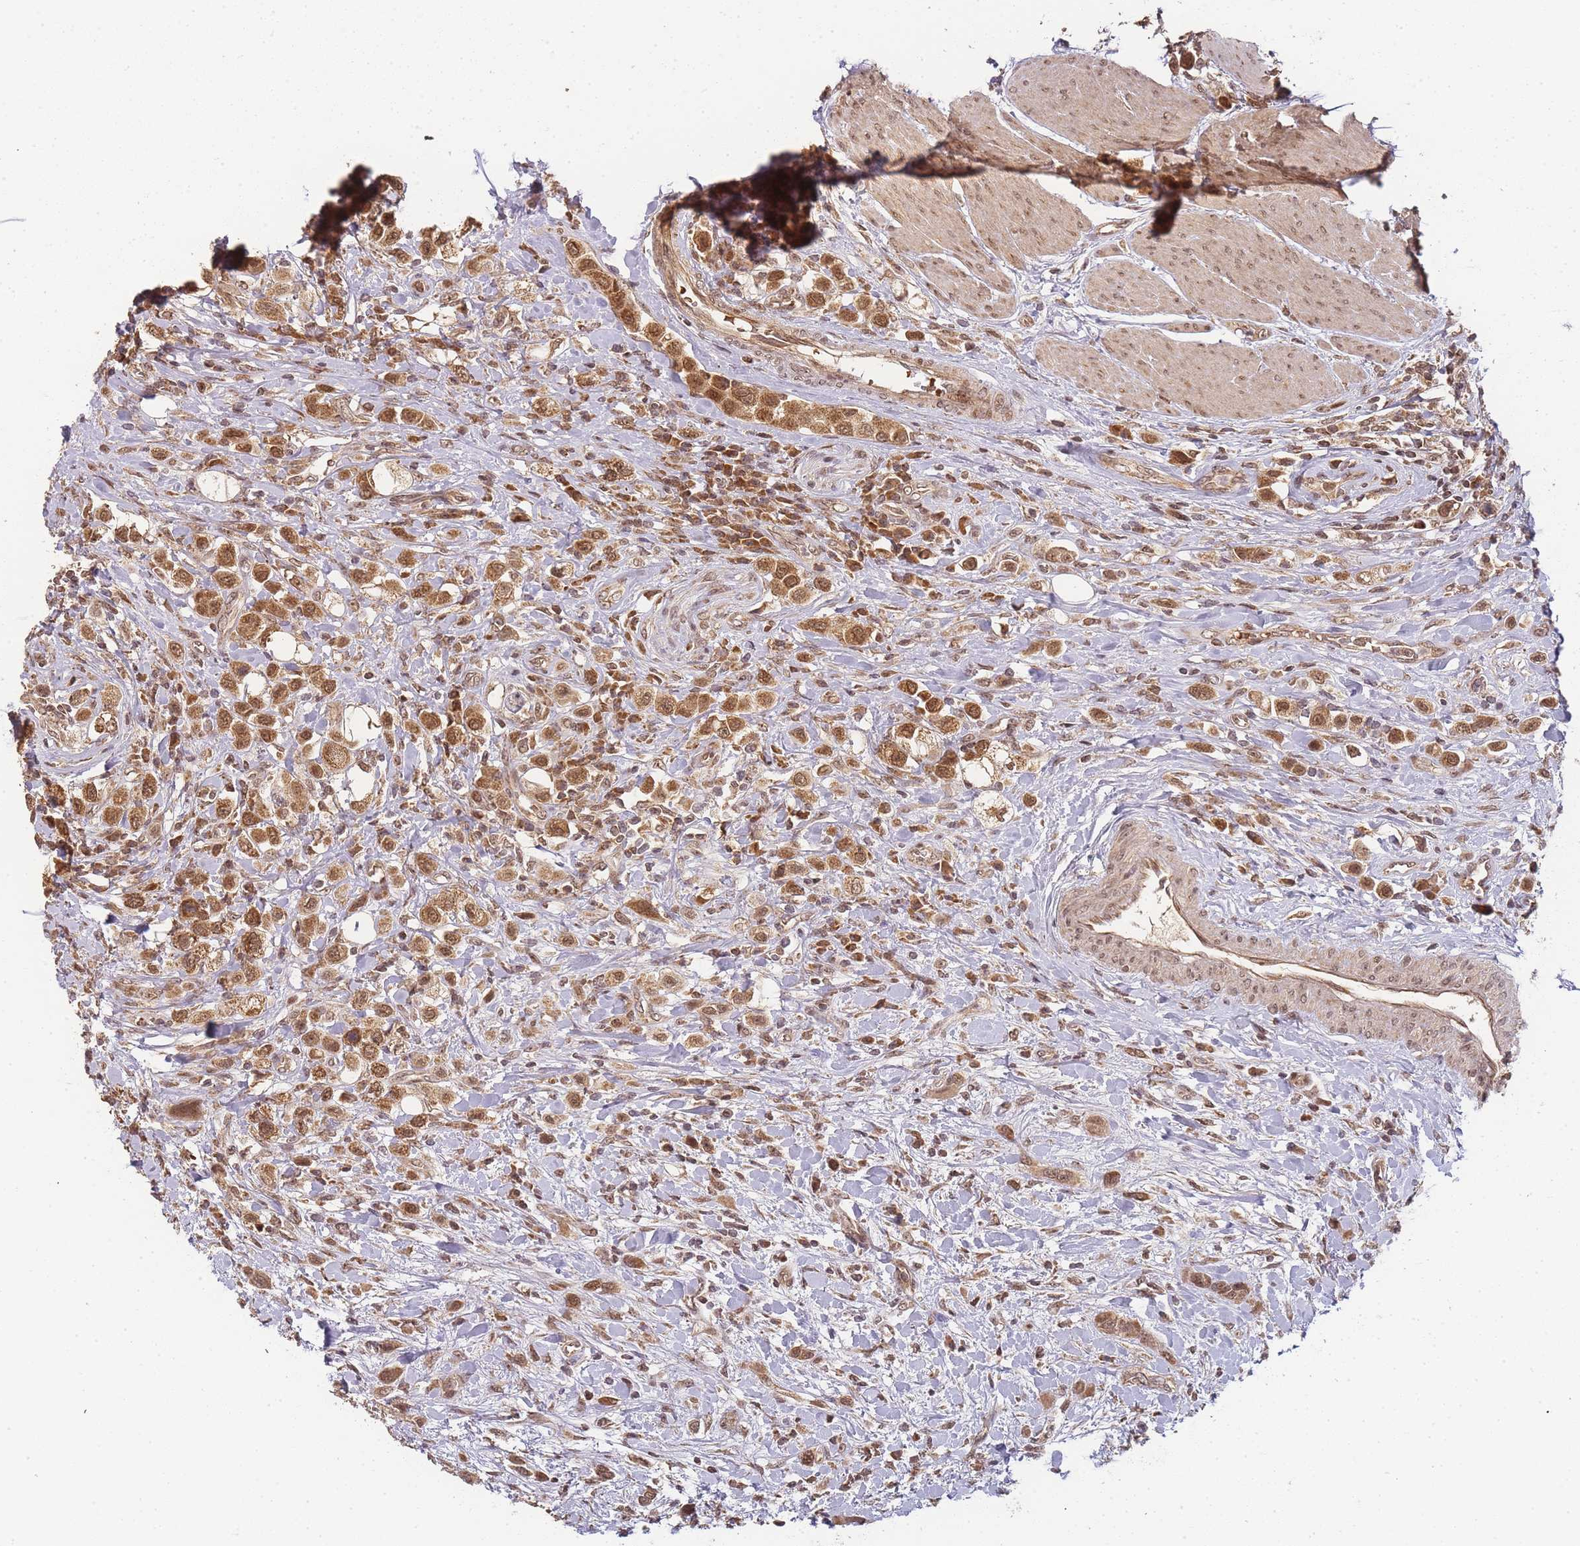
{"staining": {"intensity": "moderate", "quantity": ">75%", "location": "cytoplasmic/membranous,nuclear"}, "tissue": "urothelial cancer", "cell_type": "Tumor cells", "image_type": "cancer", "snomed": [{"axis": "morphology", "description": "Urothelial carcinoma, High grade"}, {"axis": "topography", "description": "Urinary bladder"}], "caption": "Brown immunohistochemical staining in urothelial cancer demonstrates moderate cytoplasmic/membranous and nuclear staining in about >75% of tumor cells. The staining is performed using DAB (3,3'-diaminobenzidine) brown chromogen to label protein expression. The nuclei are counter-stained blue using hematoxylin.", "gene": "ZNF497", "patient": {"sex": "male", "age": 50}}